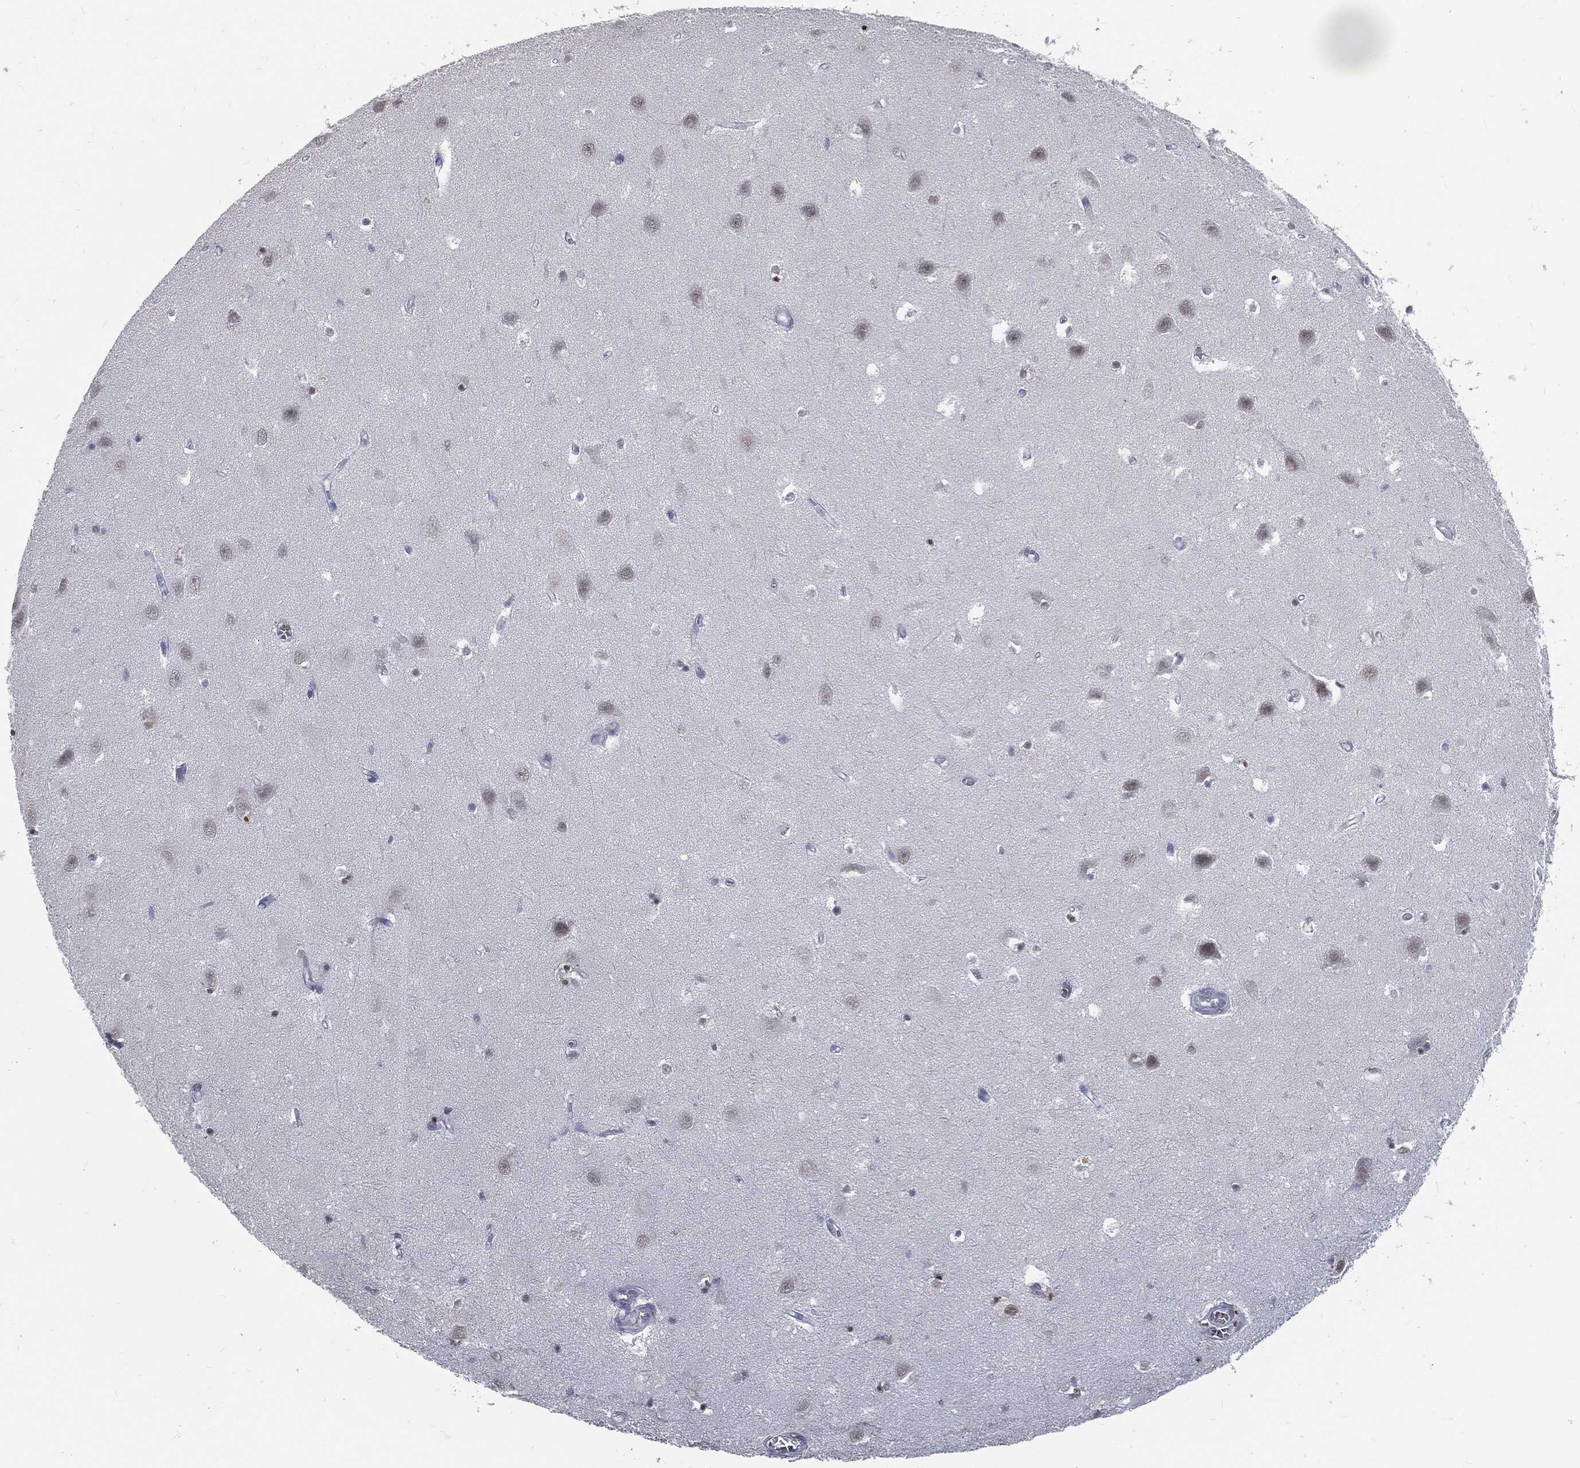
{"staining": {"intensity": "moderate", "quantity": "25%-75%", "location": "nuclear"}, "tissue": "hippocampus", "cell_type": "Glial cells", "image_type": "normal", "snomed": [{"axis": "morphology", "description": "Normal tissue, NOS"}, {"axis": "topography", "description": "Hippocampus"}], "caption": "A medium amount of moderate nuclear expression is seen in about 25%-75% of glial cells in benign hippocampus.", "gene": "ANXA1", "patient": {"sex": "female", "age": 64}}